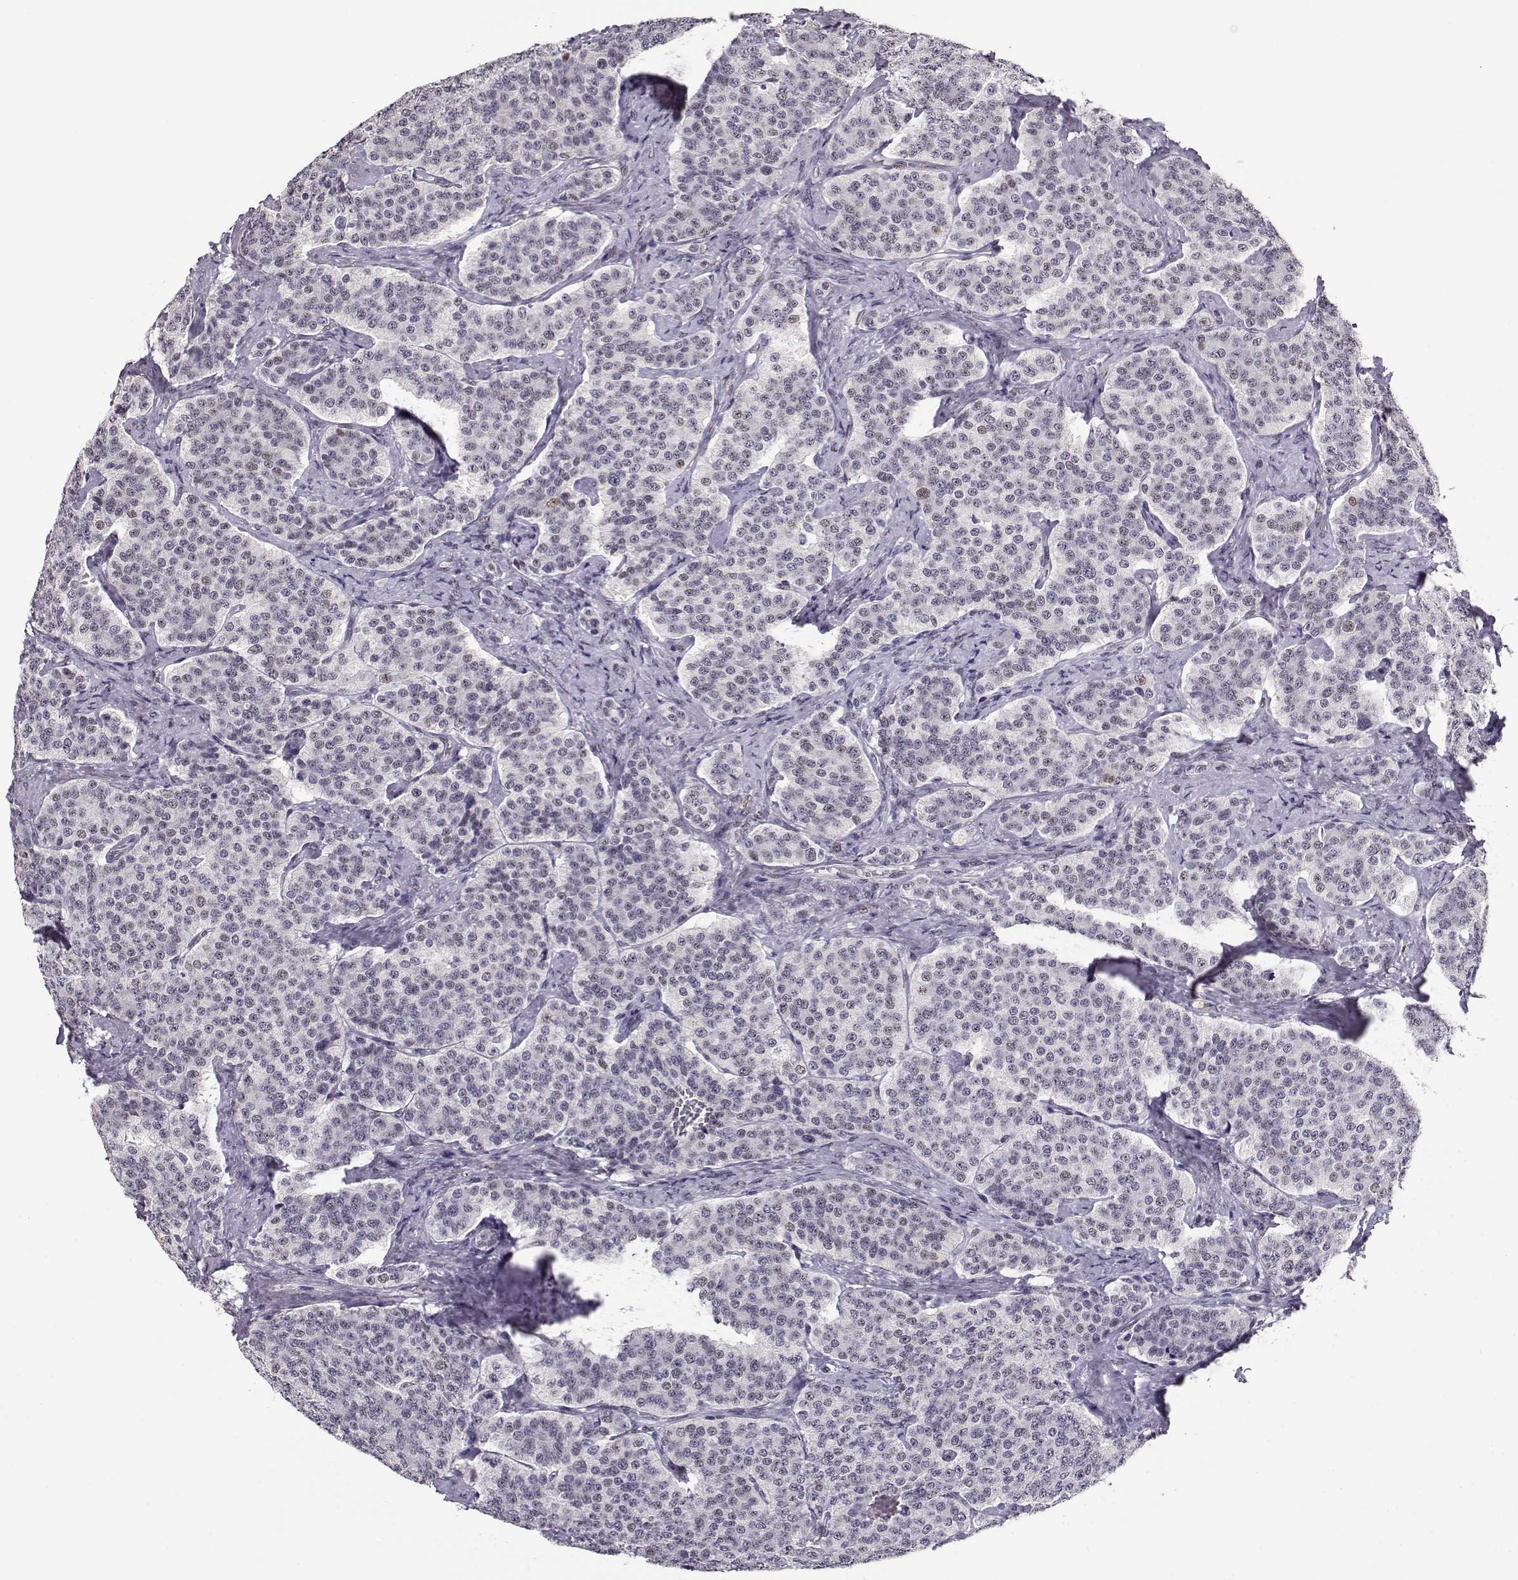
{"staining": {"intensity": "negative", "quantity": "none", "location": "none"}, "tissue": "carcinoid", "cell_type": "Tumor cells", "image_type": "cancer", "snomed": [{"axis": "morphology", "description": "Carcinoid, malignant, NOS"}, {"axis": "topography", "description": "Small intestine"}], "caption": "Carcinoid was stained to show a protein in brown. There is no significant staining in tumor cells.", "gene": "POLI", "patient": {"sex": "female", "age": 58}}